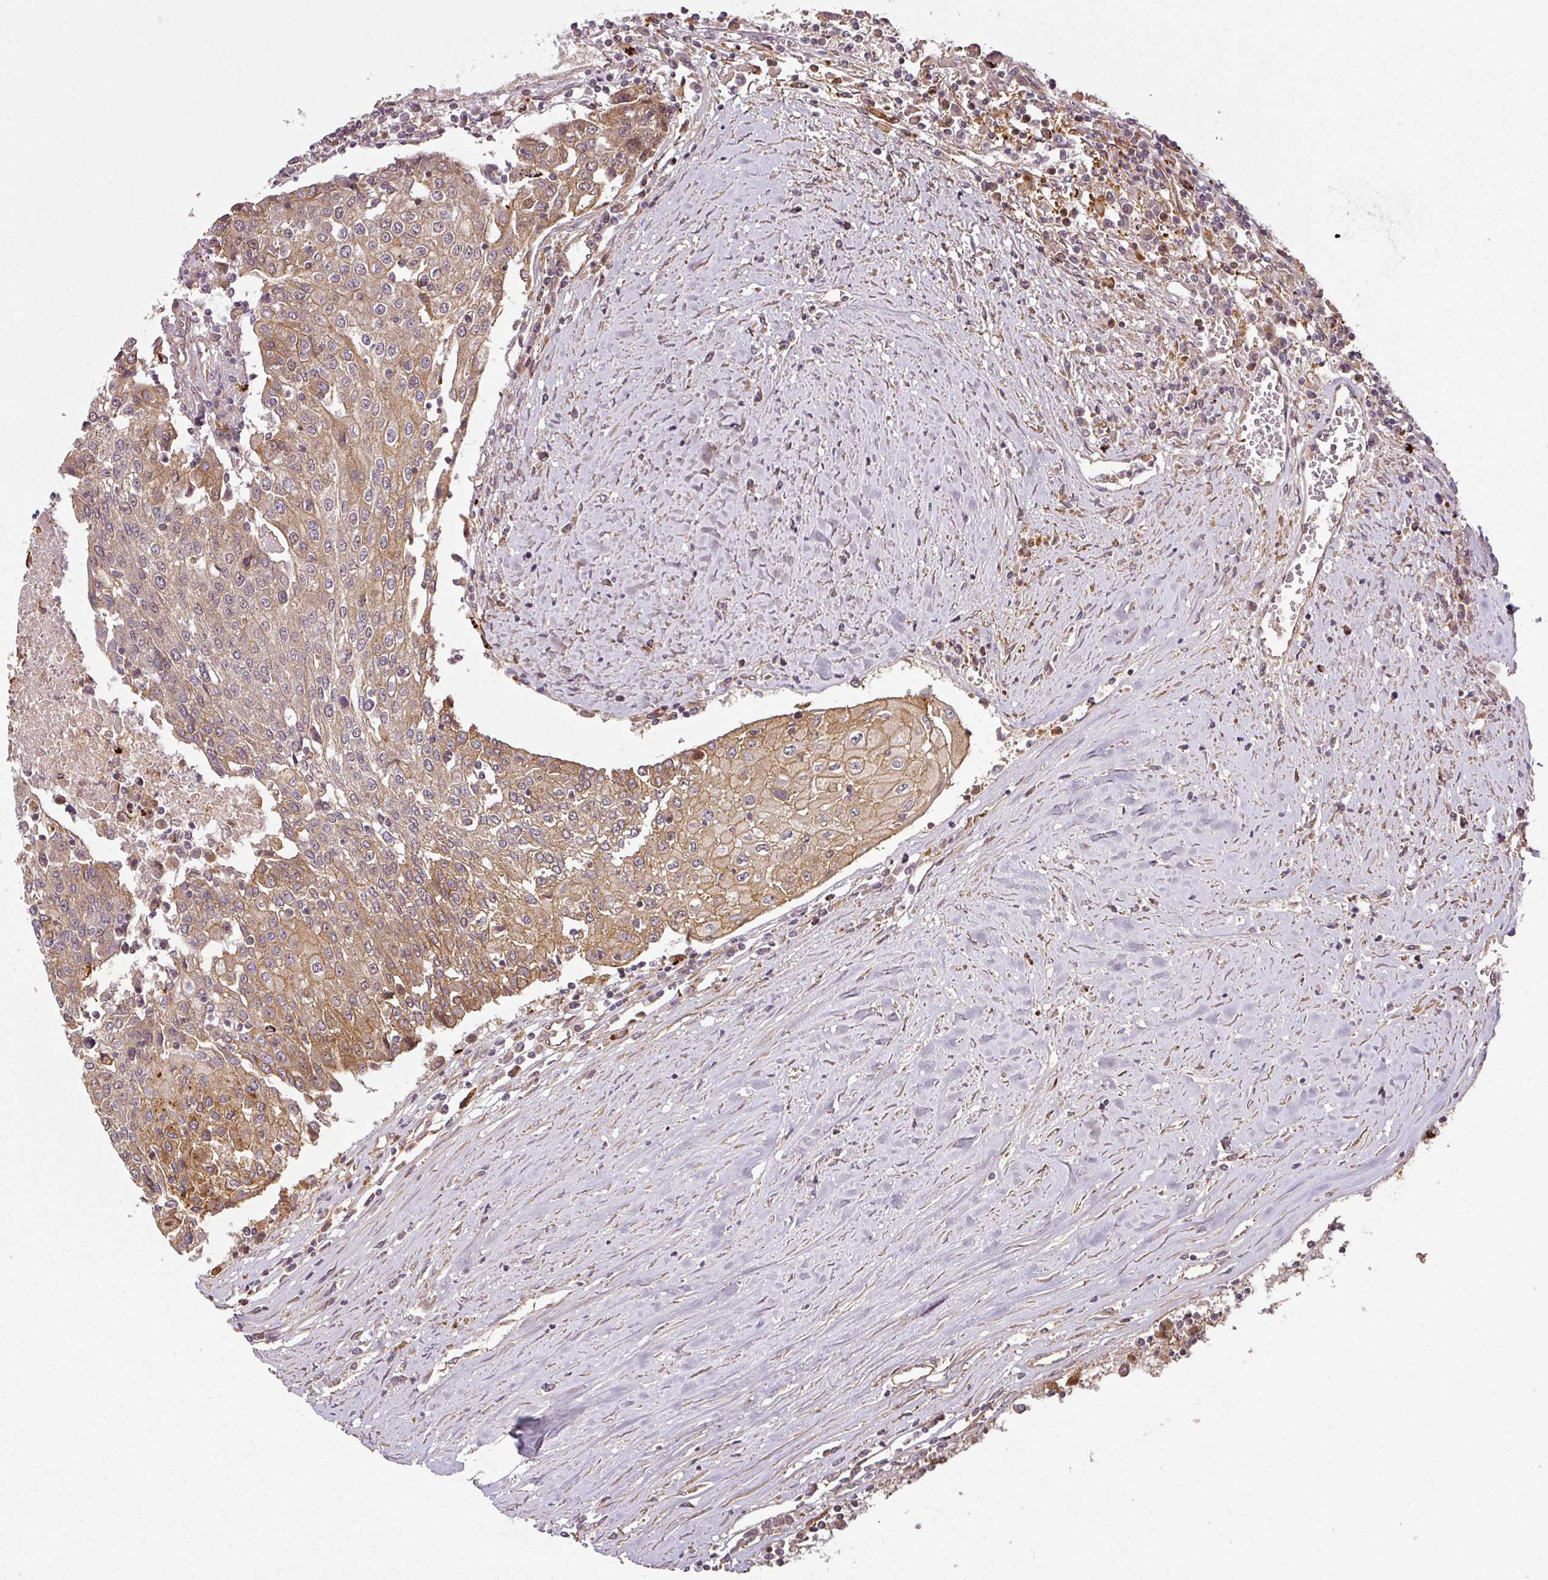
{"staining": {"intensity": "moderate", "quantity": ">75%", "location": "cytoplasmic/membranous"}, "tissue": "urothelial cancer", "cell_type": "Tumor cells", "image_type": "cancer", "snomed": [{"axis": "morphology", "description": "Urothelial carcinoma, High grade"}, {"axis": "topography", "description": "Urinary bladder"}], "caption": "Immunohistochemical staining of urothelial carcinoma (high-grade) exhibits medium levels of moderate cytoplasmic/membranous protein expression in approximately >75% of tumor cells. Nuclei are stained in blue.", "gene": "DIMT1", "patient": {"sex": "female", "age": 85}}